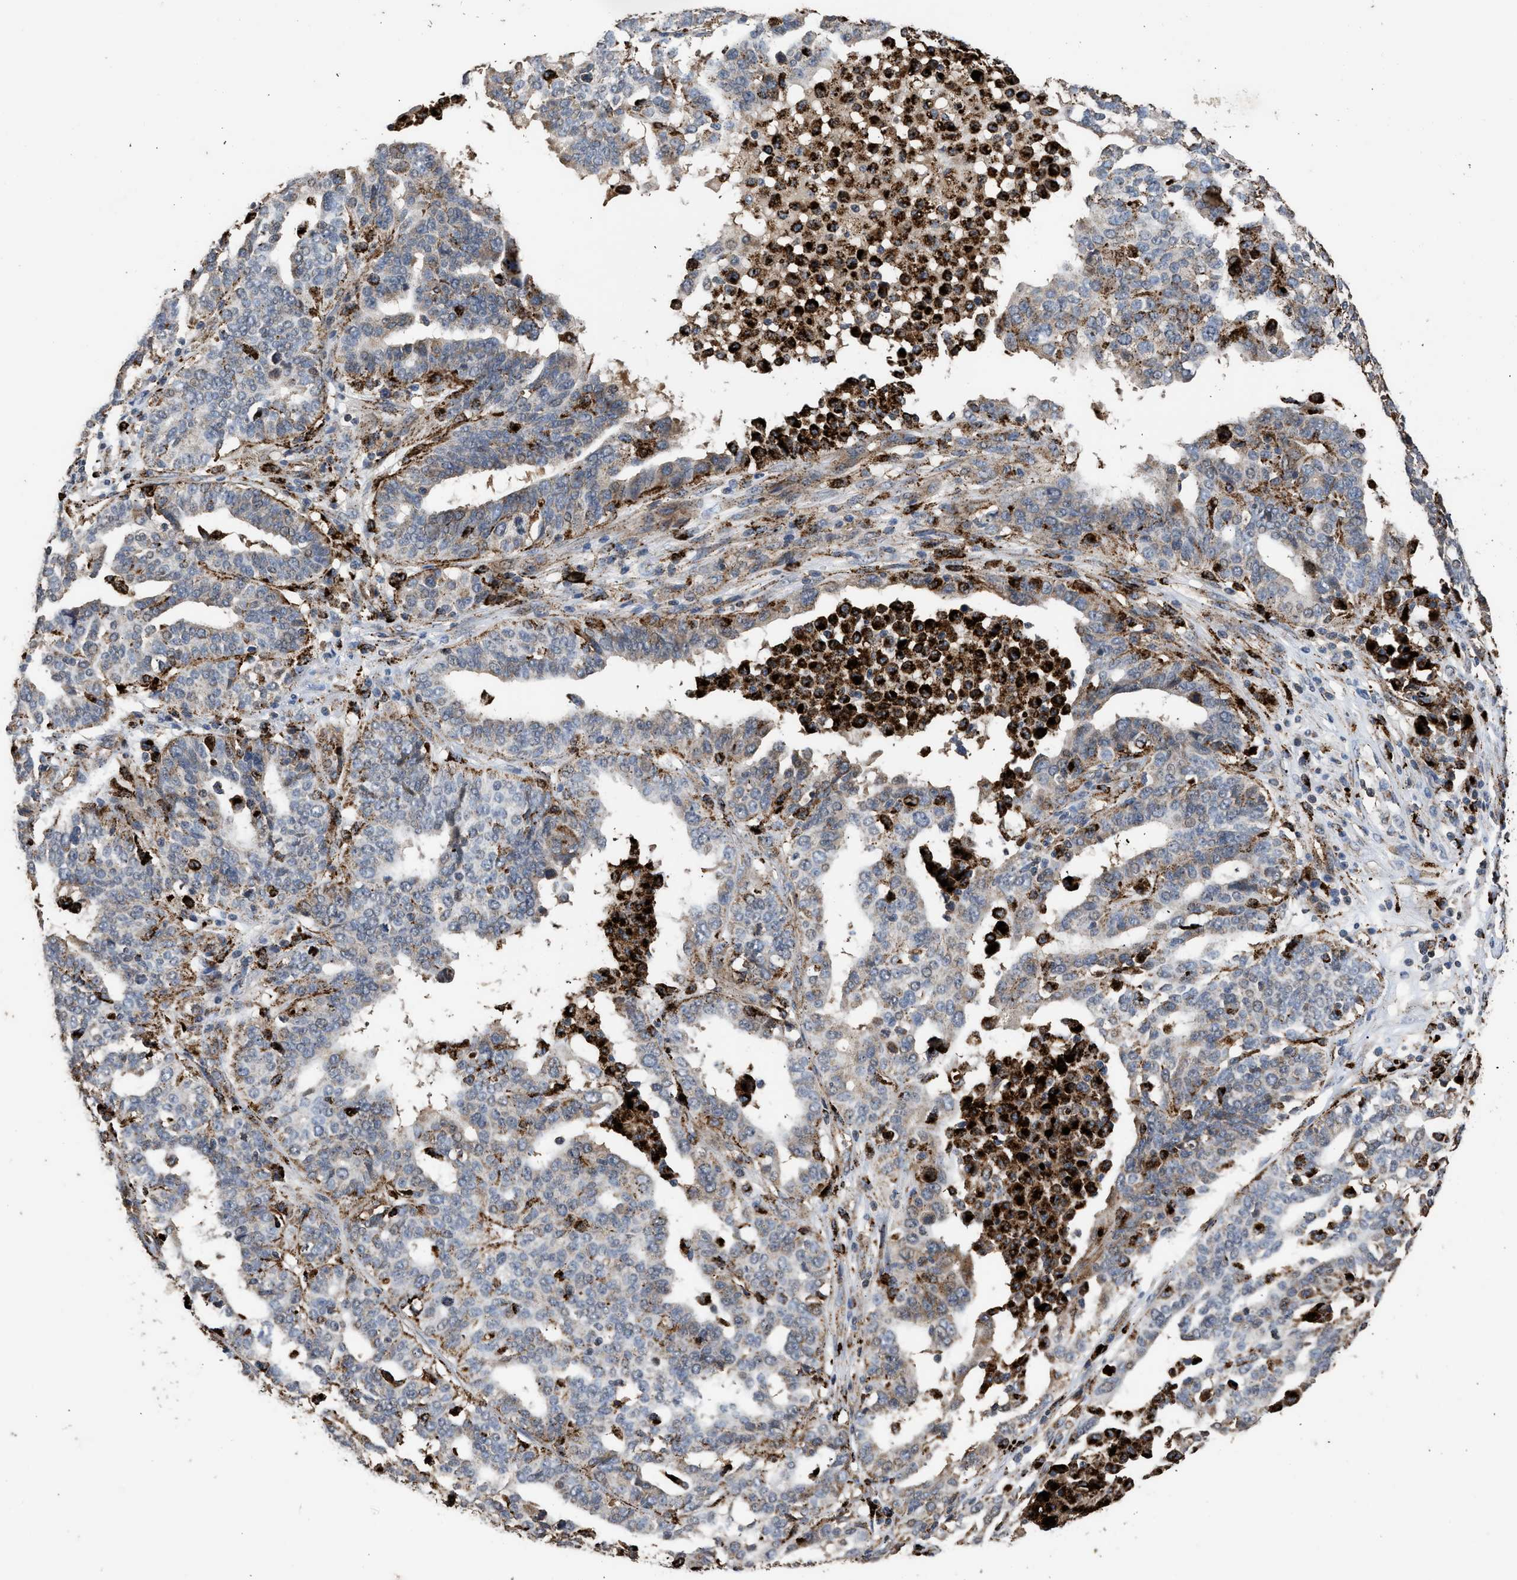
{"staining": {"intensity": "moderate", "quantity": "<25%", "location": "cytoplasmic/membranous"}, "tissue": "ovarian cancer", "cell_type": "Tumor cells", "image_type": "cancer", "snomed": [{"axis": "morphology", "description": "Cystadenocarcinoma, serous, NOS"}, {"axis": "topography", "description": "Ovary"}], "caption": "Immunohistochemical staining of human serous cystadenocarcinoma (ovarian) reveals low levels of moderate cytoplasmic/membranous staining in about <25% of tumor cells.", "gene": "CTSV", "patient": {"sex": "female", "age": 59}}